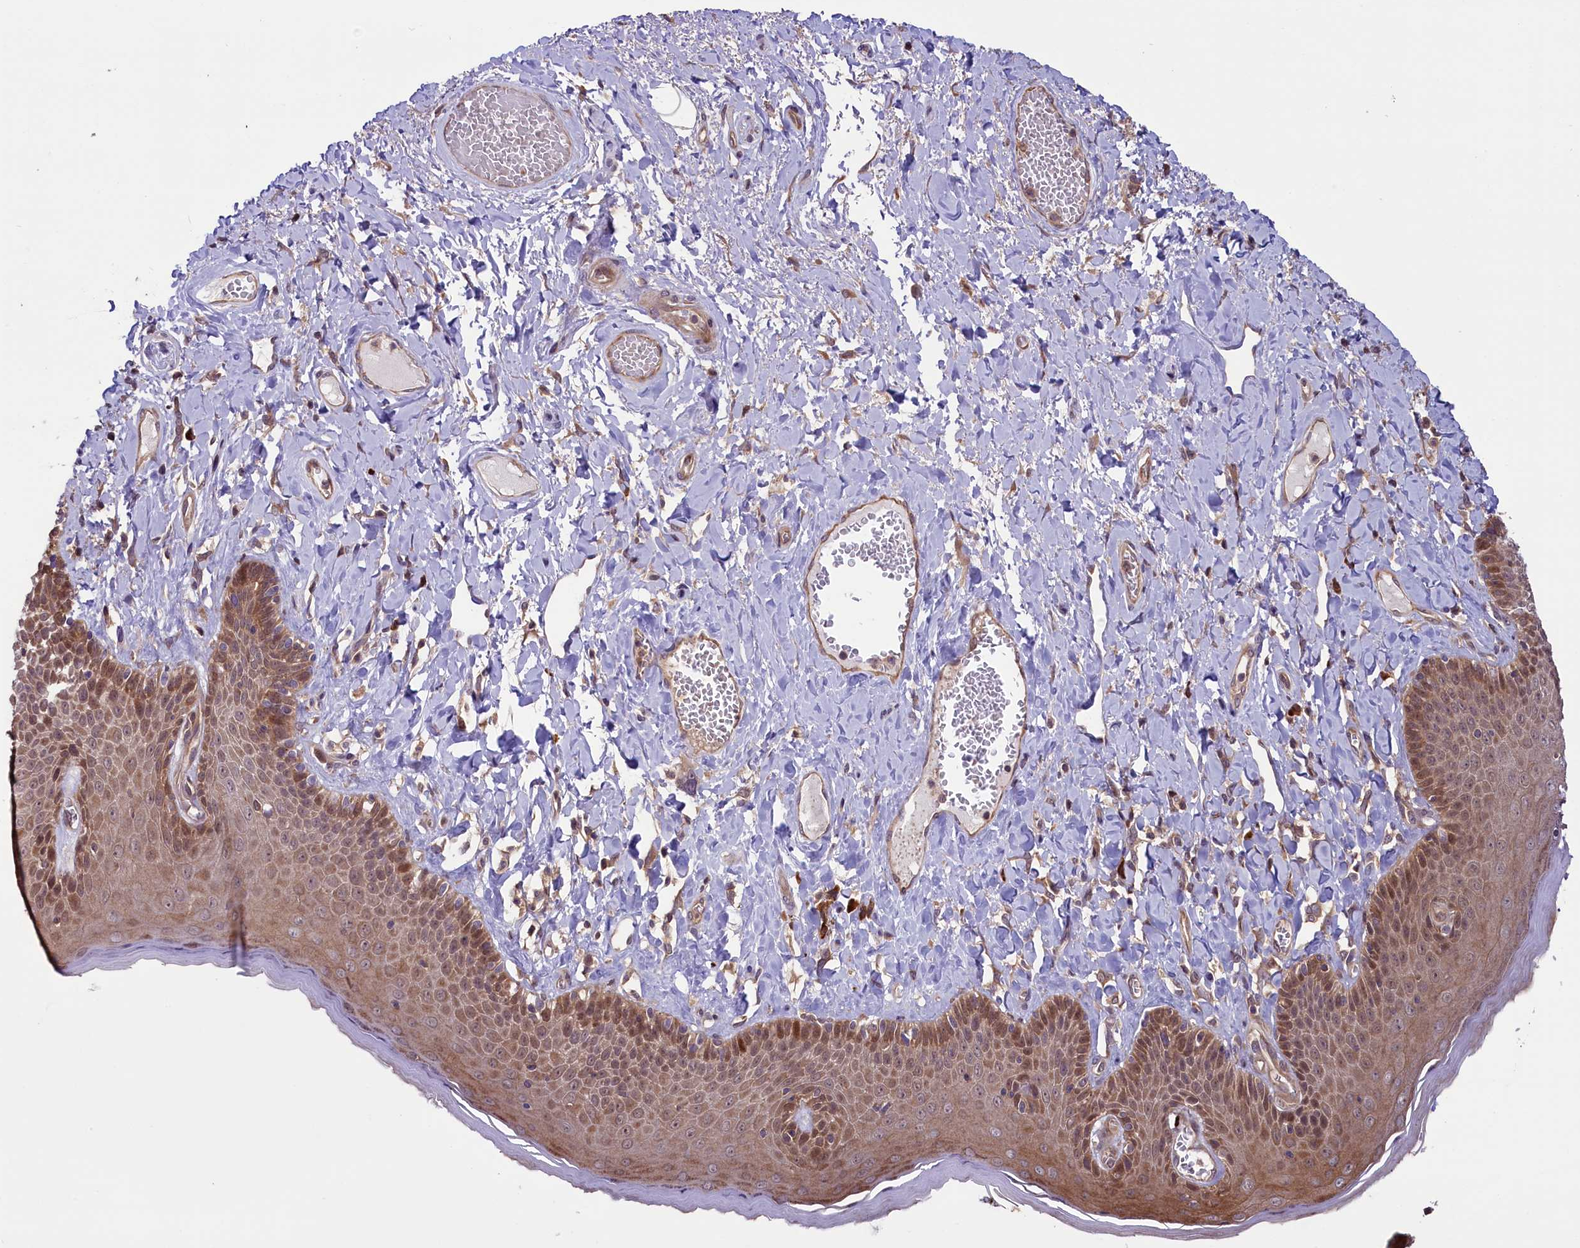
{"staining": {"intensity": "moderate", "quantity": ">75%", "location": "cytoplasmic/membranous,nuclear"}, "tissue": "skin", "cell_type": "Epidermal cells", "image_type": "normal", "snomed": [{"axis": "morphology", "description": "Normal tissue, NOS"}, {"axis": "topography", "description": "Anal"}], "caption": "Immunohistochemistry staining of unremarkable skin, which shows medium levels of moderate cytoplasmic/membranous,nuclear positivity in about >75% of epidermal cells indicating moderate cytoplasmic/membranous,nuclear protein positivity. The staining was performed using DAB (brown) for protein detection and nuclei were counterstained in hematoxylin (blue).", "gene": "RIC8A", "patient": {"sex": "male", "age": 69}}